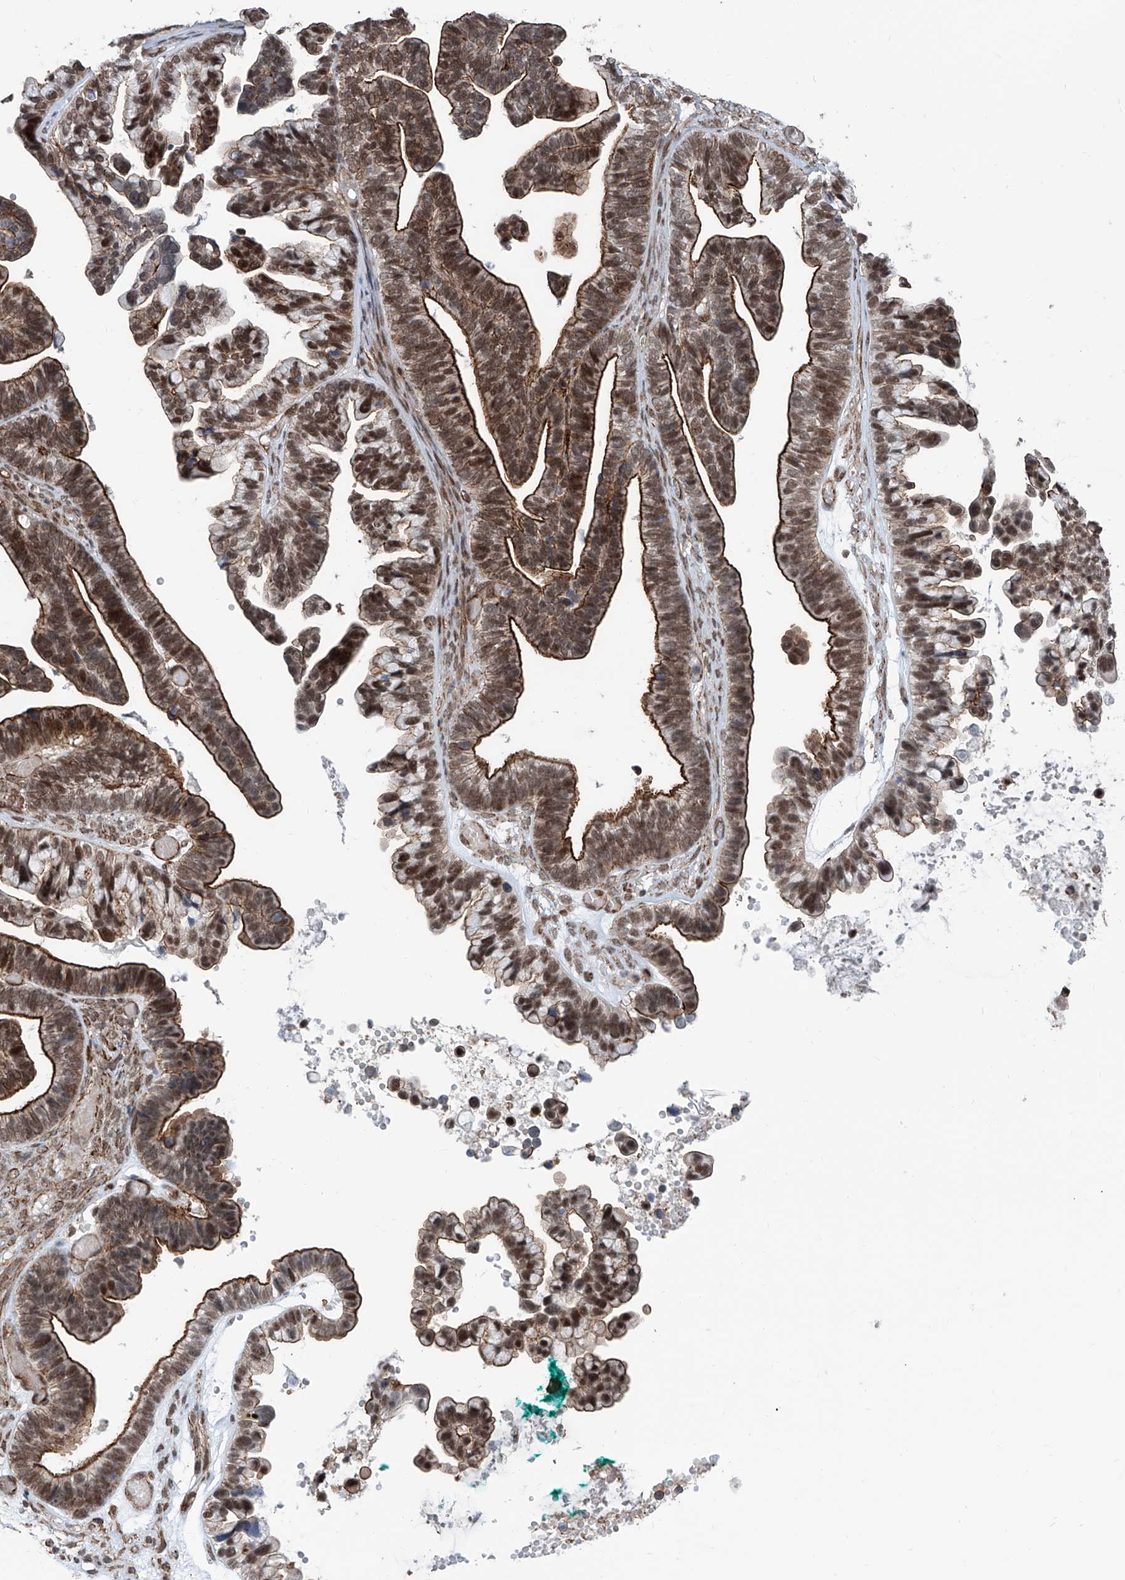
{"staining": {"intensity": "moderate", "quantity": ">75%", "location": "cytoplasmic/membranous,nuclear"}, "tissue": "ovarian cancer", "cell_type": "Tumor cells", "image_type": "cancer", "snomed": [{"axis": "morphology", "description": "Cystadenocarcinoma, serous, NOS"}, {"axis": "topography", "description": "Ovary"}], "caption": "Brown immunohistochemical staining in ovarian cancer (serous cystadenocarcinoma) exhibits moderate cytoplasmic/membranous and nuclear staining in about >75% of tumor cells. (DAB (3,3'-diaminobenzidine) IHC with brightfield microscopy, high magnification).", "gene": "SDE2", "patient": {"sex": "female", "age": 56}}